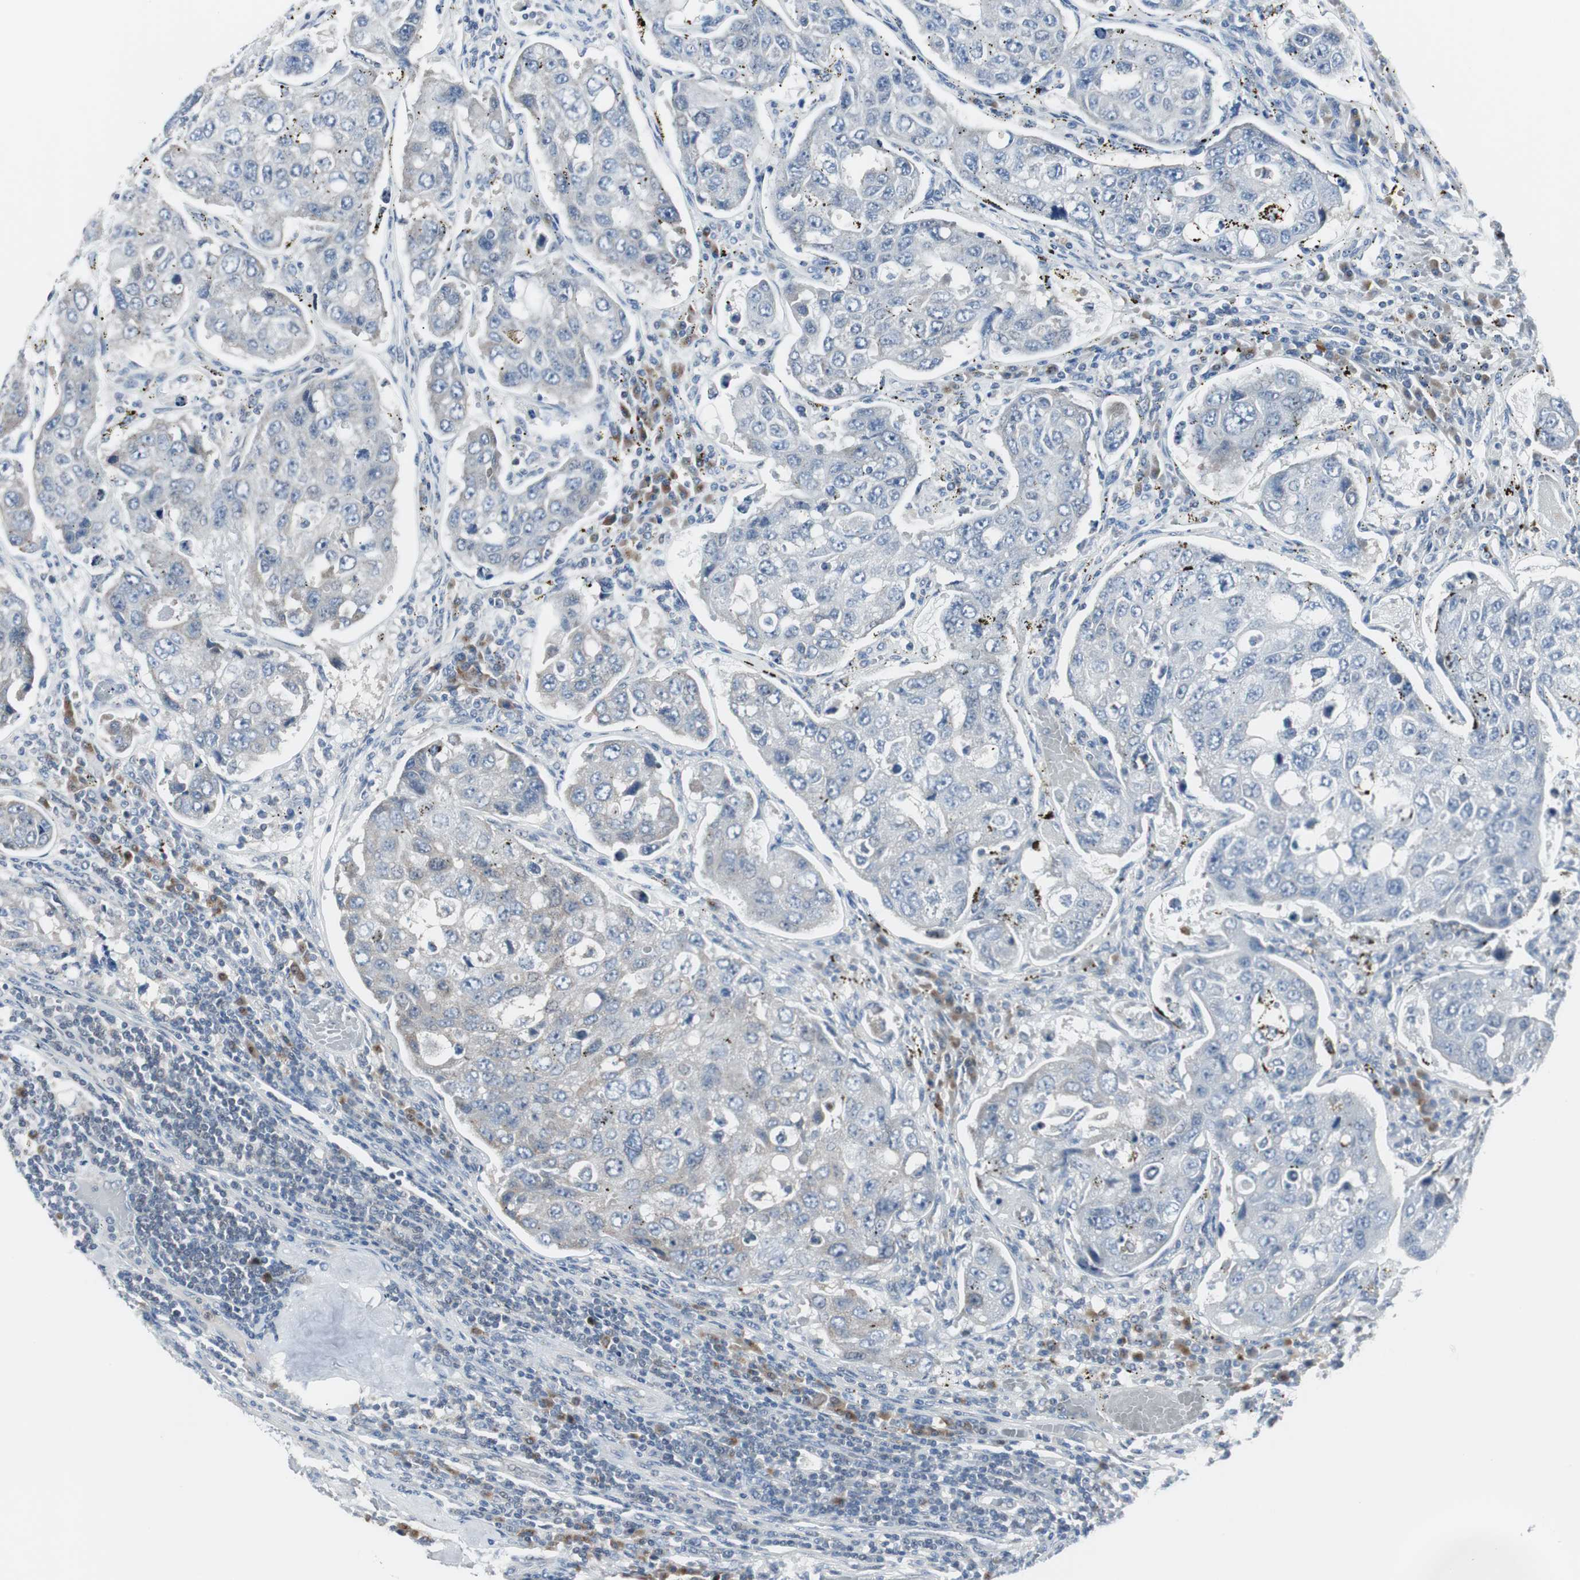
{"staining": {"intensity": "negative", "quantity": "none", "location": "none"}, "tissue": "urothelial cancer", "cell_type": "Tumor cells", "image_type": "cancer", "snomed": [{"axis": "morphology", "description": "Urothelial carcinoma, High grade"}, {"axis": "topography", "description": "Lymph node"}, {"axis": "topography", "description": "Urinary bladder"}], "caption": "High power microscopy photomicrograph of an immunohistochemistry histopathology image of high-grade urothelial carcinoma, revealing no significant positivity in tumor cells.", "gene": "SOX30", "patient": {"sex": "male", "age": 51}}